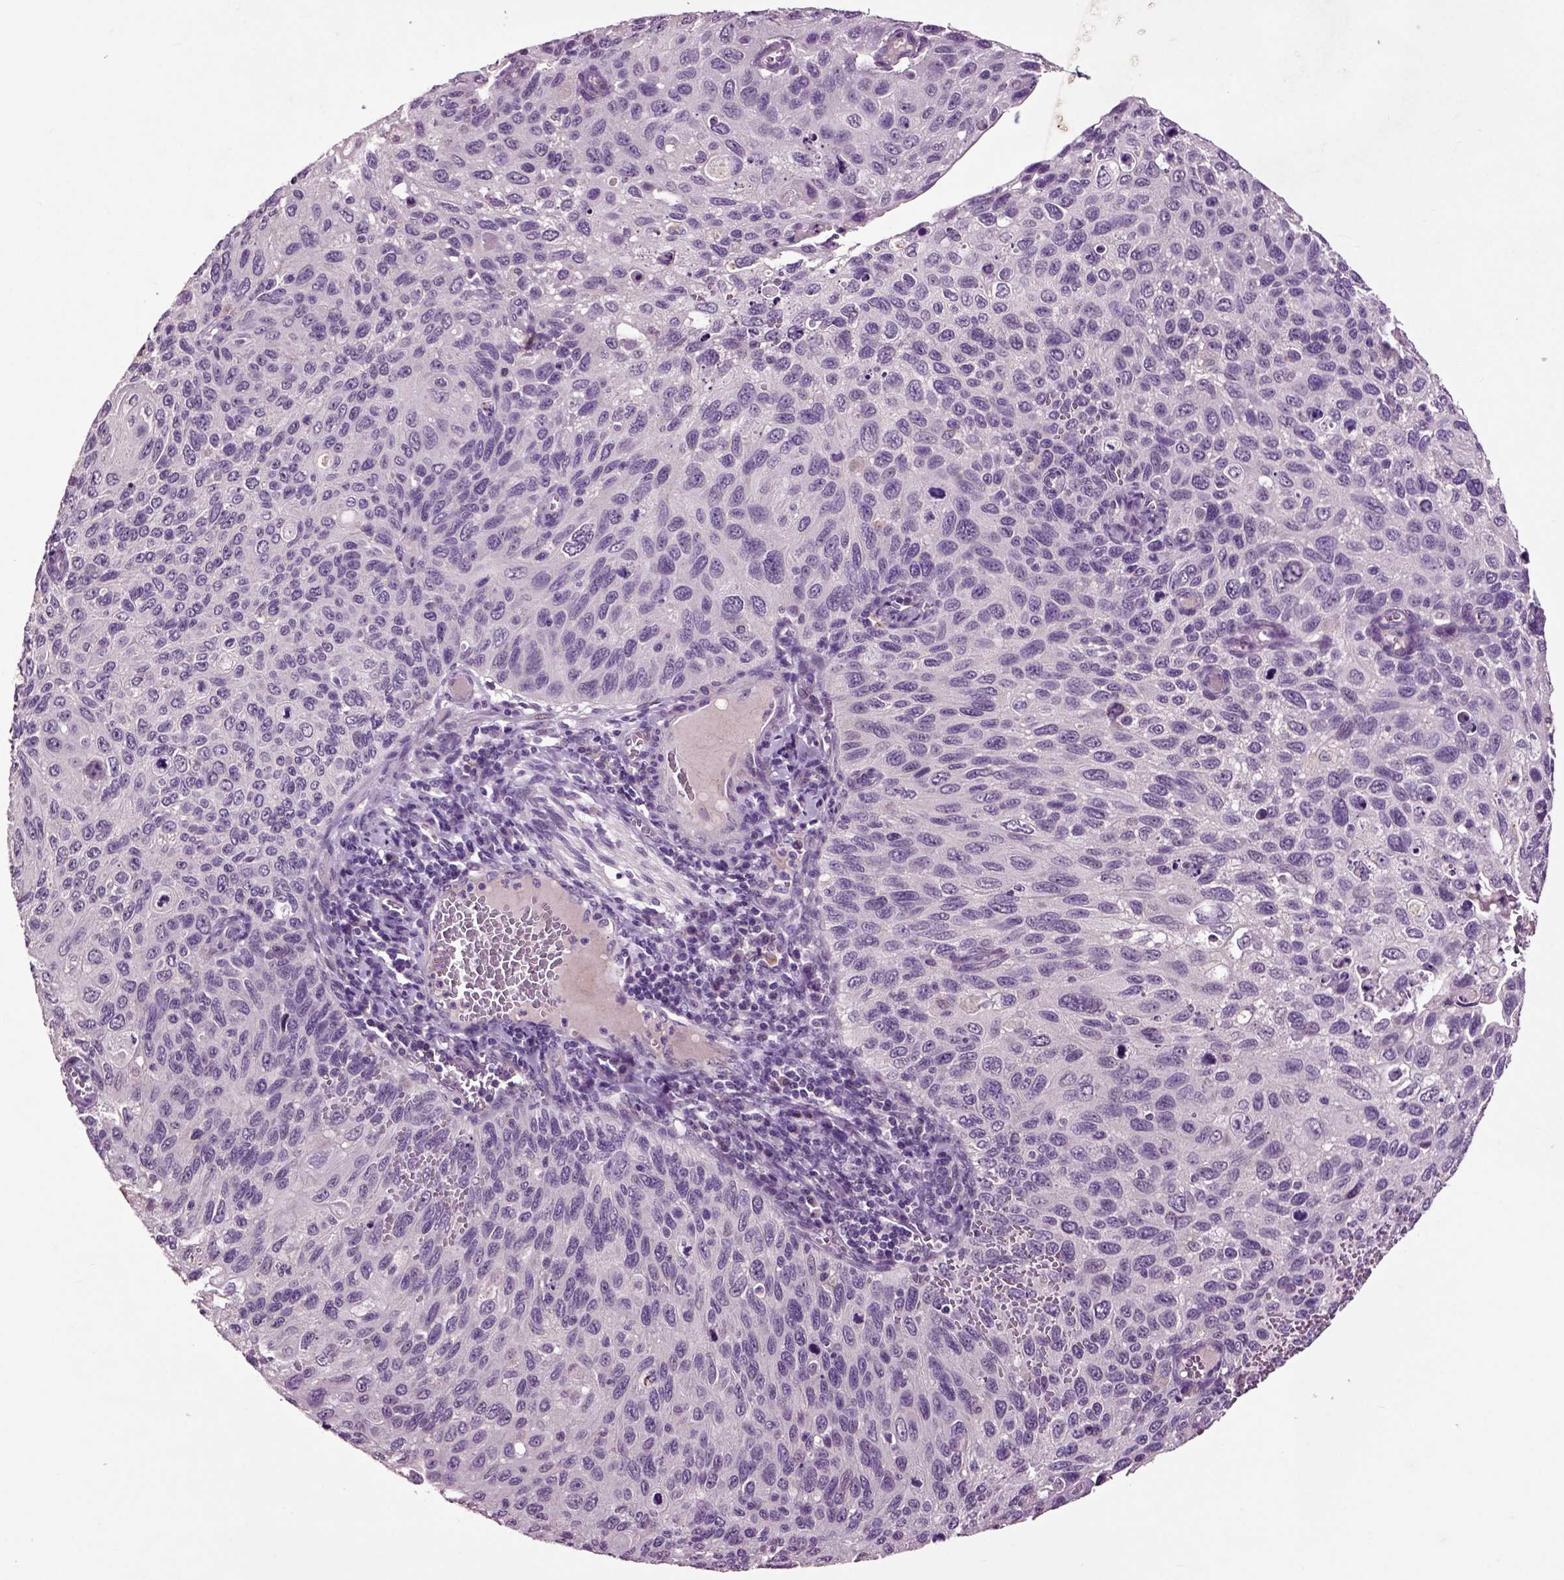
{"staining": {"intensity": "negative", "quantity": "none", "location": "none"}, "tissue": "cervical cancer", "cell_type": "Tumor cells", "image_type": "cancer", "snomed": [{"axis": "morphology", "description": "Squamous cell carcinoma, NOS"}, {"axis": "topography", "description": "Cervix"}], "caption": "This is an immunohistochemistry (IHC) micrograph of cervical cancer. There is no expression in tumor cells.", "gene": "CRHR1", "patient": {"sex": "female", "age": 70}}